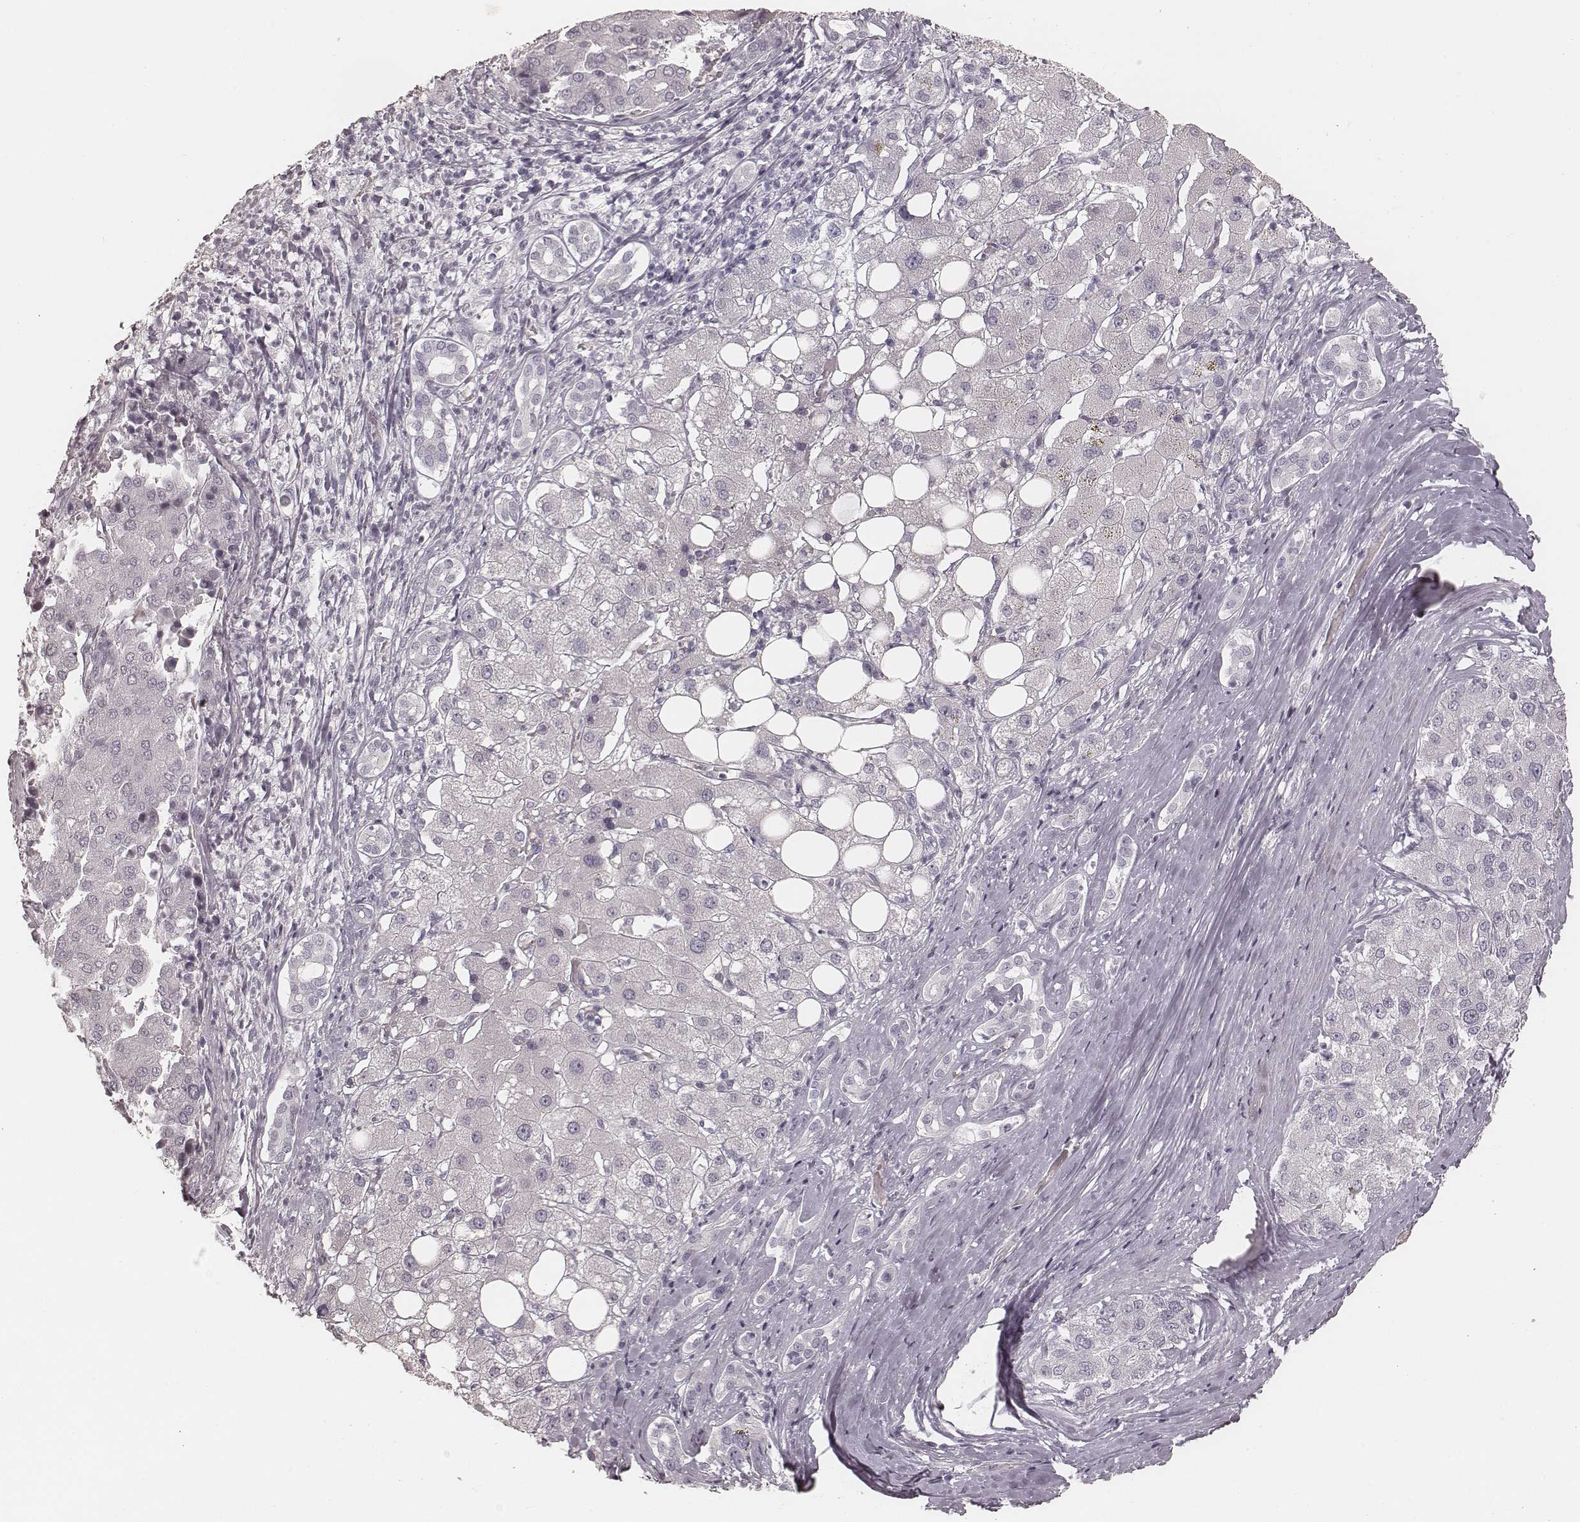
{"staining": {"intensity": "negative", "quantity": "none", "location": "none"}, "tissue": "liver cancer", "cell_type": "Tumor cells", "image_type": "cancer", "snomed": [{"axis": "morphology", "description": "Carcinoma, Hepatocellular, NOS"}, {"axis": "topography", "description": "Liver"}], "caption": "Tumor cells show no significant expression in liver hepatocellular carcinoma.", "gene": "TEX37", "patient": {"sex": "male", "age": 65}}